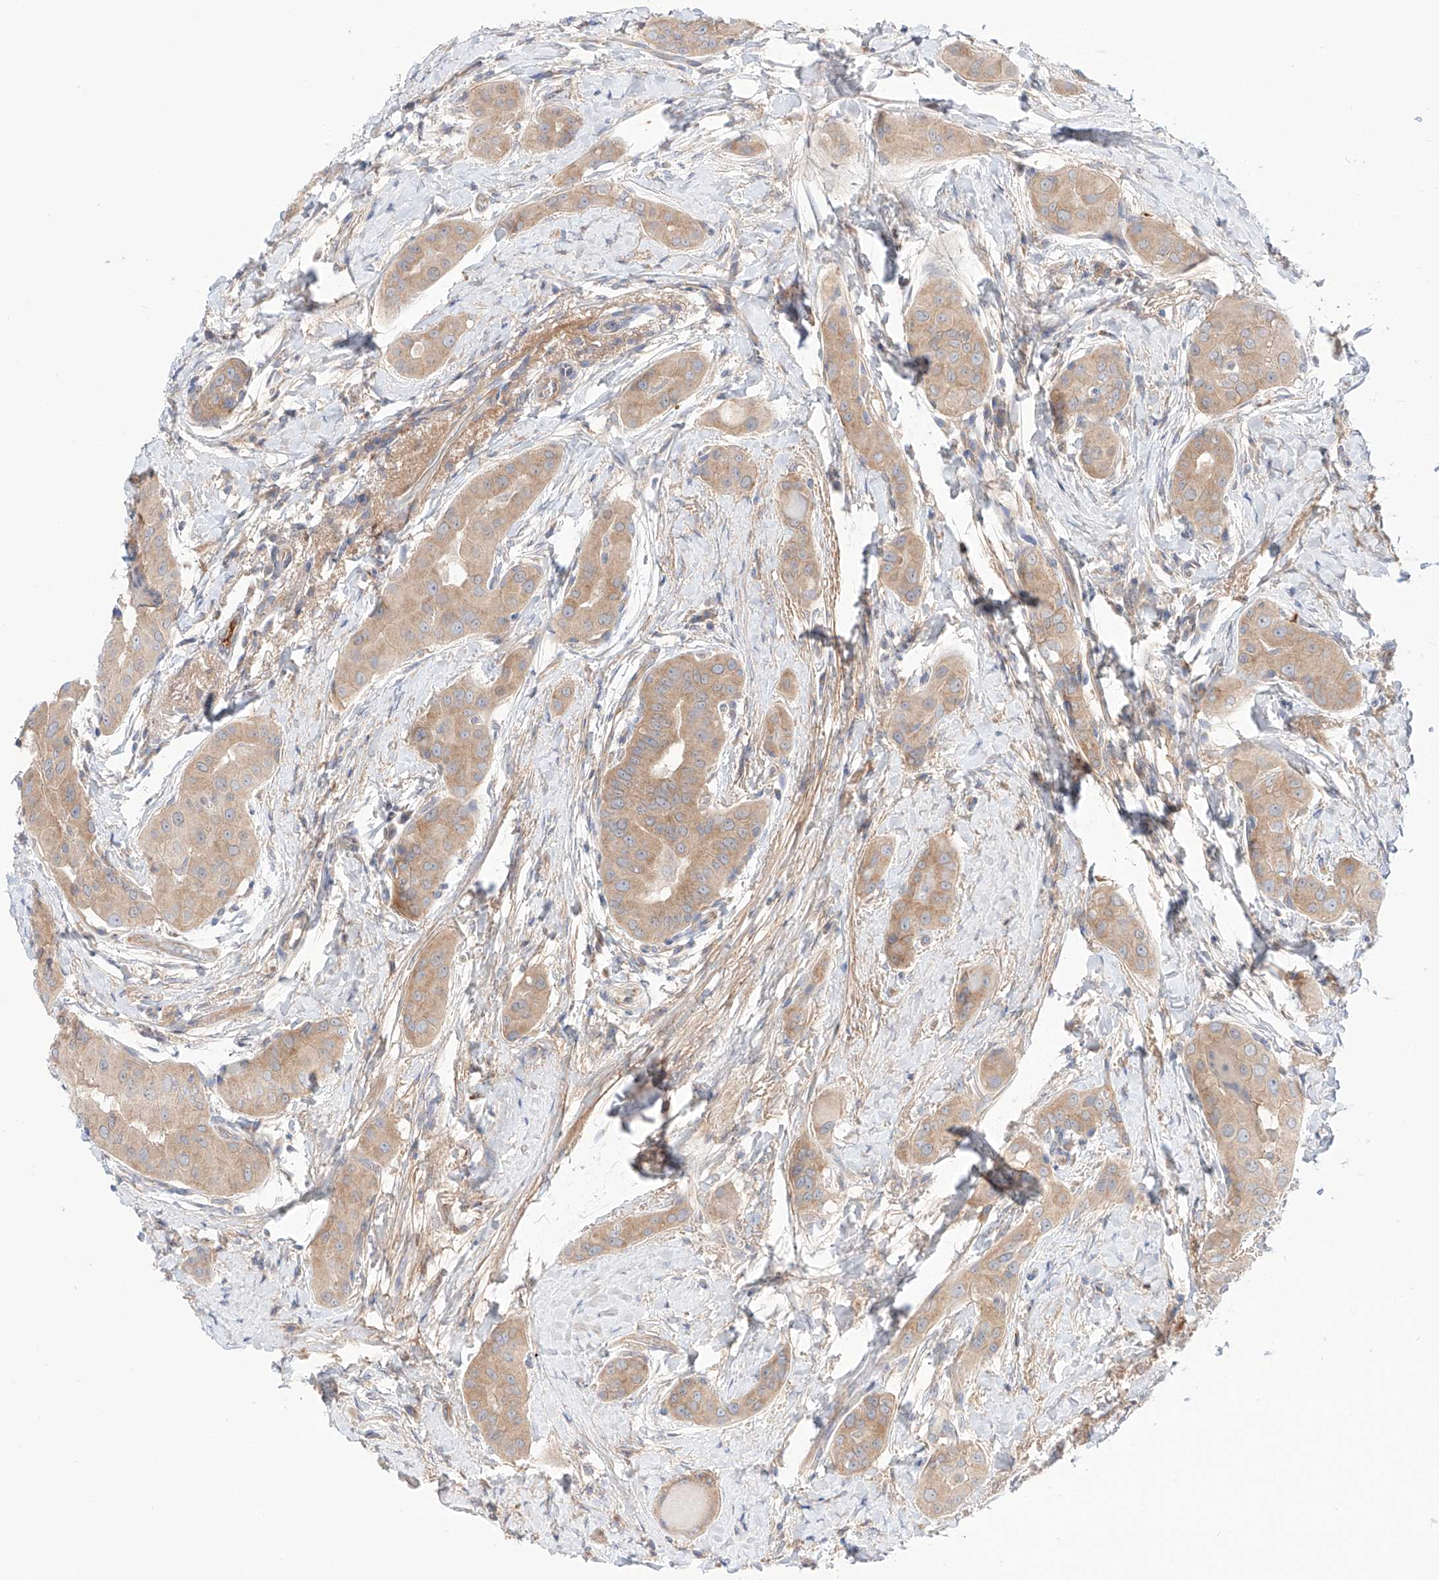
{"staining": {"intensity": "moderate", "quantity": ">75%", "location": "cytoplasmic/membranous"}, "tissue": "thyroid cancer", "cell_type": "Tumor cells", "image_type": "cancer", "snomed": [{"axis": "morphology", "description": "Papillary adenocarcinoma, NOS"}, {"axis": "topography", "description": "Thyroid gland"}], "caption": "Immunohistochemistry micrograph of human thyroid cancer (papillary adenocarcinoma) stained for a protein (brown), which shows medium levels of moderate cytoplasmic/membranous staining in about >75% of tumor cells.", "gene": "PGGT1B", "patient": {"sex": "male", "age": 33}}